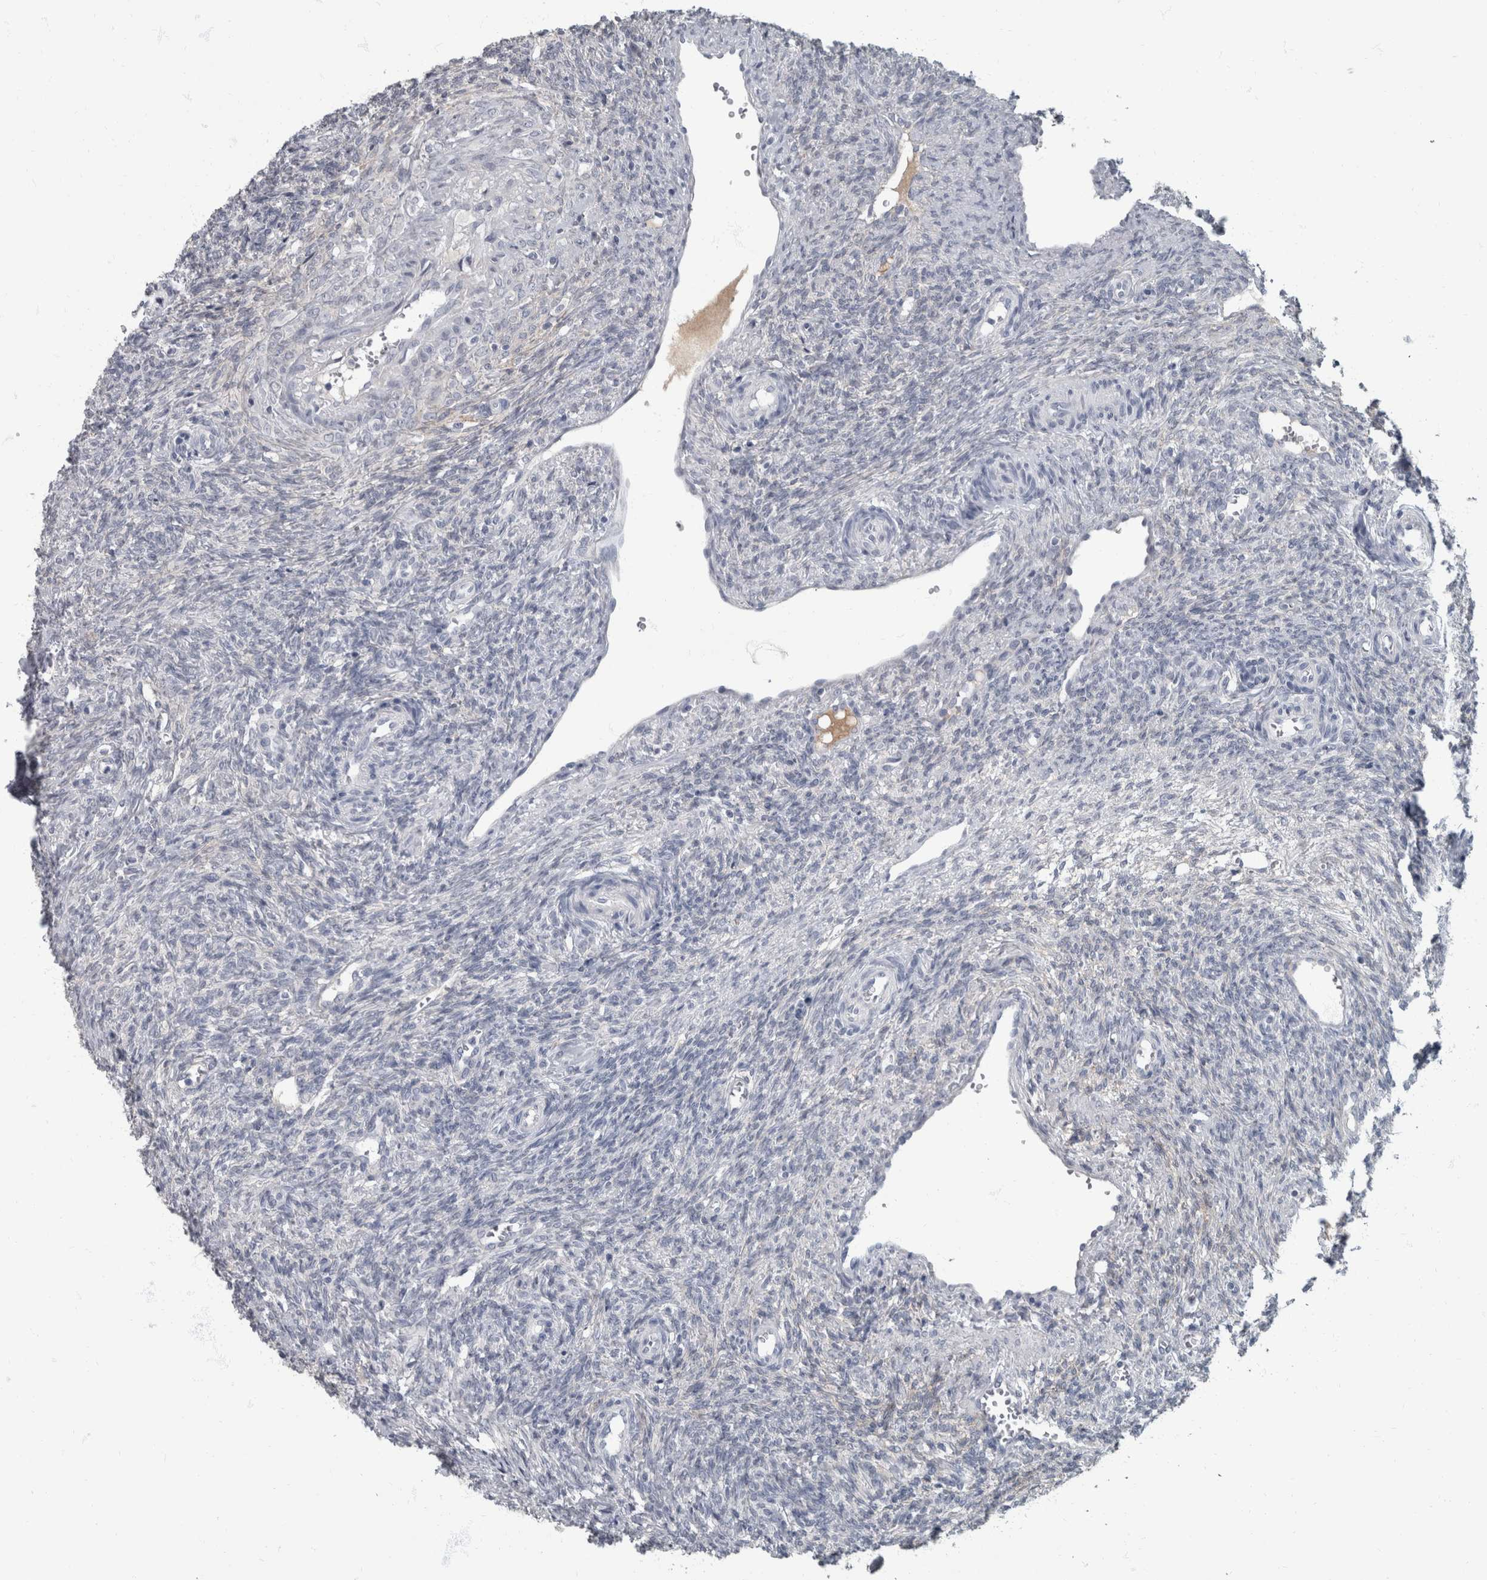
{"staining": {"intensity": "negative", "quantity": "none", "location": "none"}, "tissue": "ovary", "cell_type": "Ovarian stroma cells", "image_type": "normal", "snomed": [{"axis": "morphology", "description": "Normal tissue, NOS"}, {"axis": "topography", "description": "Ovary"}], "caption": "The micrograph displays no significant positivity in ovarian stroma cells of ovary. (IHC, brightfield microscopy, high magnification).", "gene": "DSG2", "patient": {"sex": "female", "age": 41}}